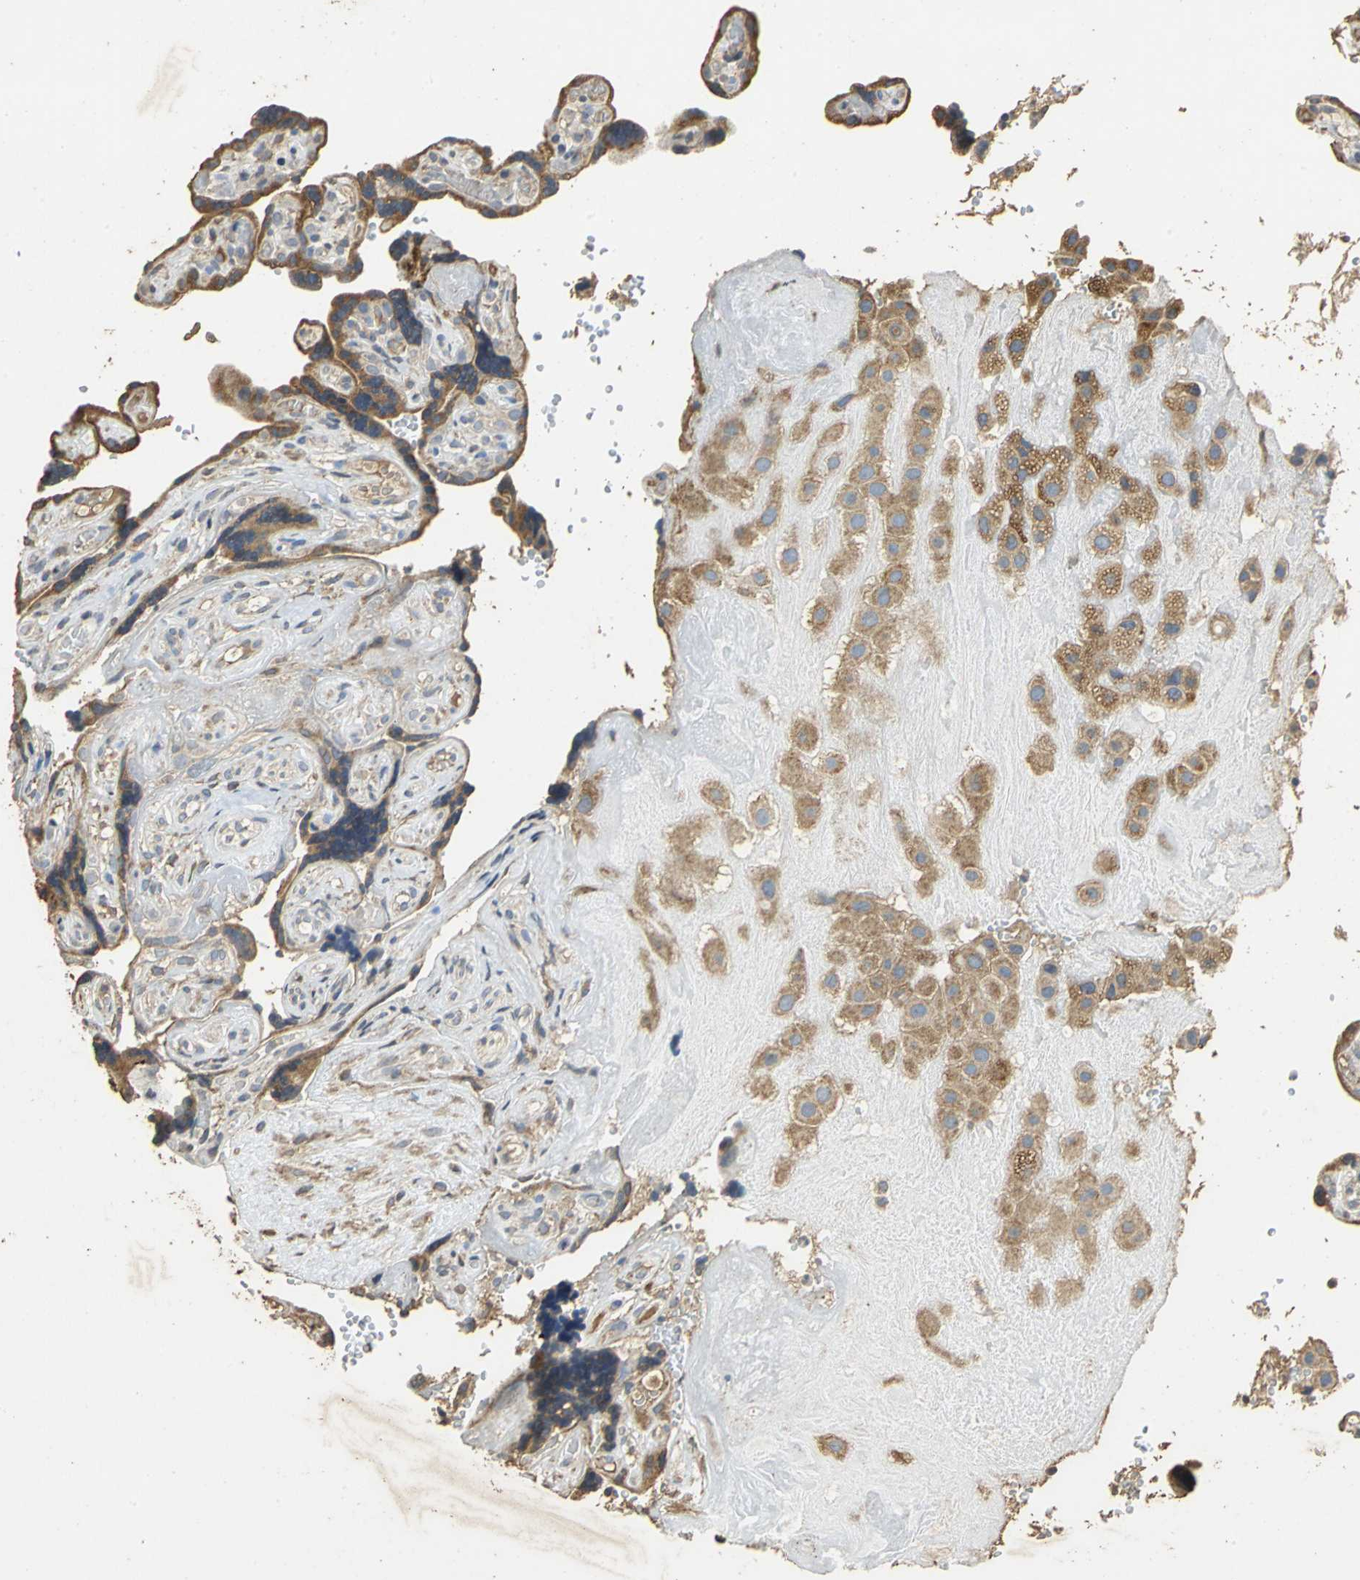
{"staining": {"intensity": "weak", "quantity": ">75%", "location": "cytoplasmic/membranous"}, "tissue": "placenta", "cell_type": "Decidual cells", "image_type": "normal", "snomed": [{"axis": "morphology", "description": "Normal tissue, NOS"}, {"axis": "topography", "description": "Placenta"}], "caption": "Immunohistochemical staining of normal human placenta reveals low levels of weak cytoplasmic/membranous staining in about >75% of decidual cells. (DAB (3,3'-diaminobenzidine) IHC with brightfield microscopy, high magnification).", "gene": "ACSL4", "patient": {"sex": "female", "age": 30}}